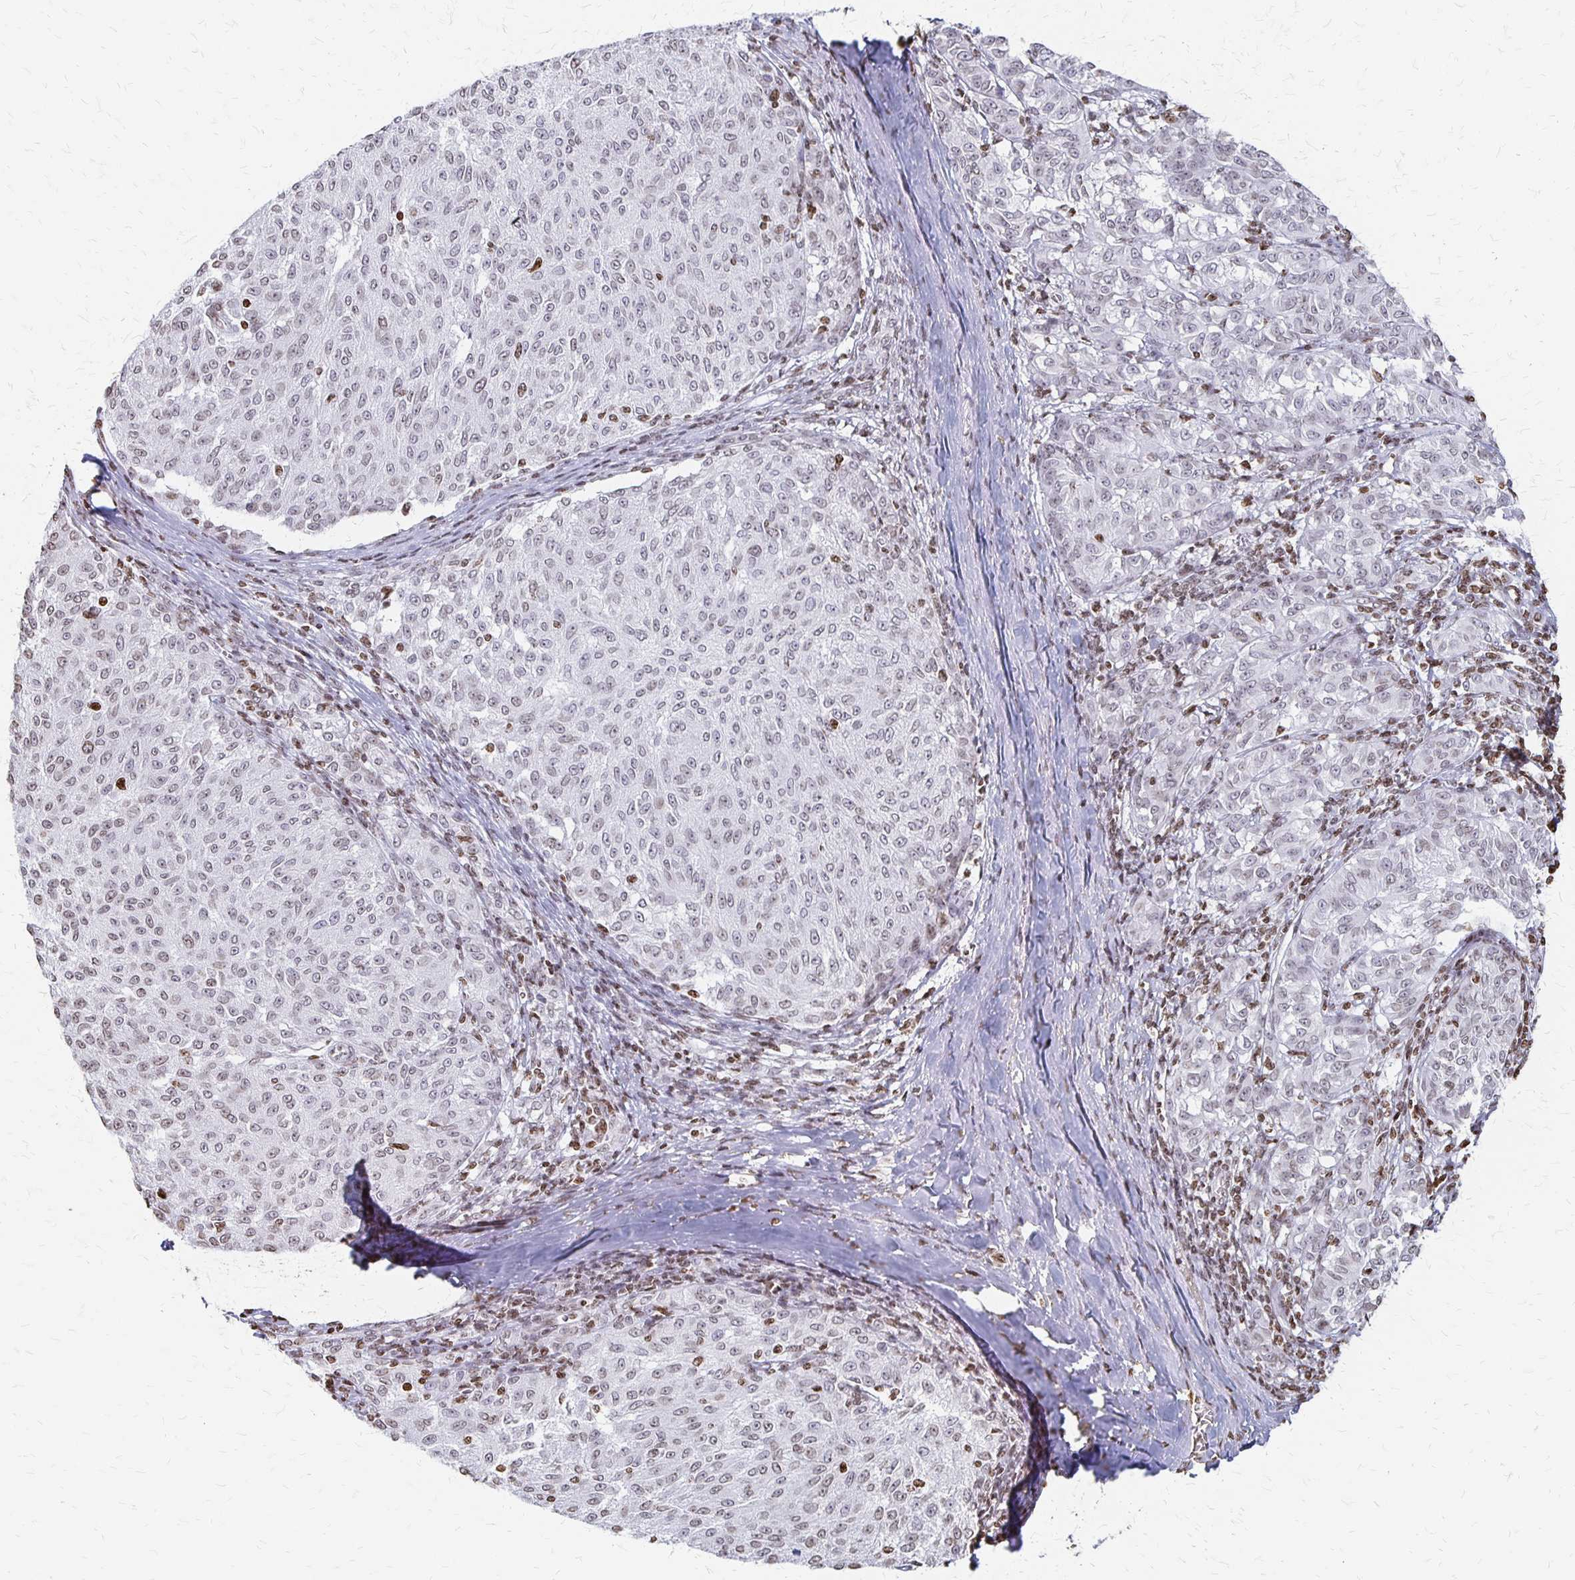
{"staining": {"intensity": "weak", "quantity": "25%-75%", "location": "nuclear"}, "tissue": "melanoma", "cell_type": "Tumor cells", "image_type": "cancer", "snomed": [{"axis": "morphology", "description": "Malignant melanoma, NOS"}, {"axis": "topography", "description": "Skin"}], "caption": "Melanoma stained for a protein reveals weak nuclear positivity in tumor cells.", "gene": "ZNF280C", "patient": {"sex": "female", "age": 72}}